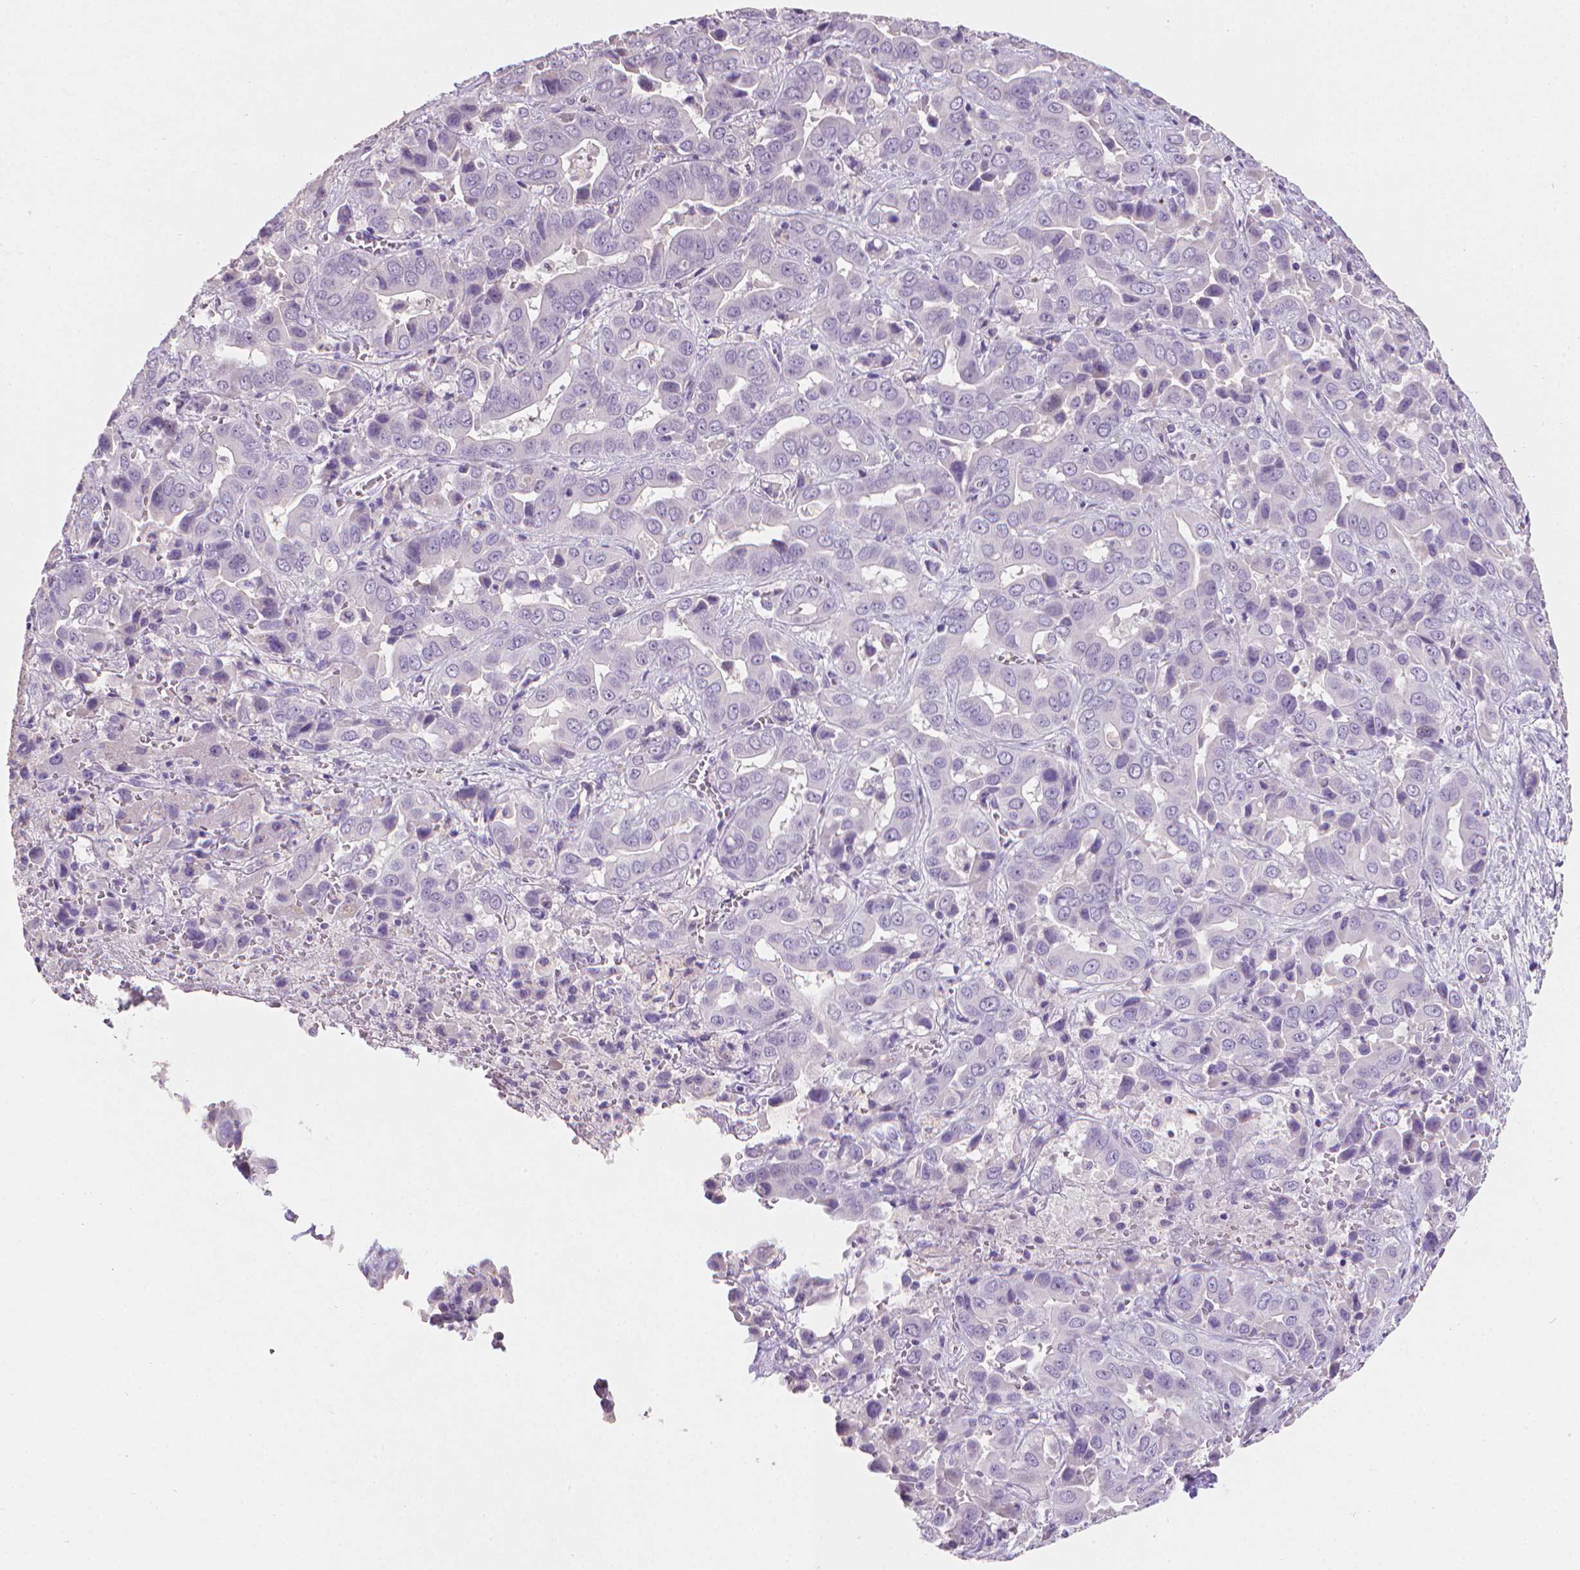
{"staining": {"intensity": "negative", "quantity": "none", "location": "none"}, "tissue": "liver cancer", "cell_type": "Tumor cells", "image_type": "cancer", "snomed": [{"axis": "morphology", "description": "Cholangiocarcinoma"}, {"axis": "topography", "description": "Liver"}], "caption": "There is no significant expression in tumor cells of cholangiocarcinoma (liver). (Brightfield microscopy of DAB immunohistochemistry (IHC) at high magnification).", "gene": "TNNI2", "patient": {"sex": "female", "age": 52}}